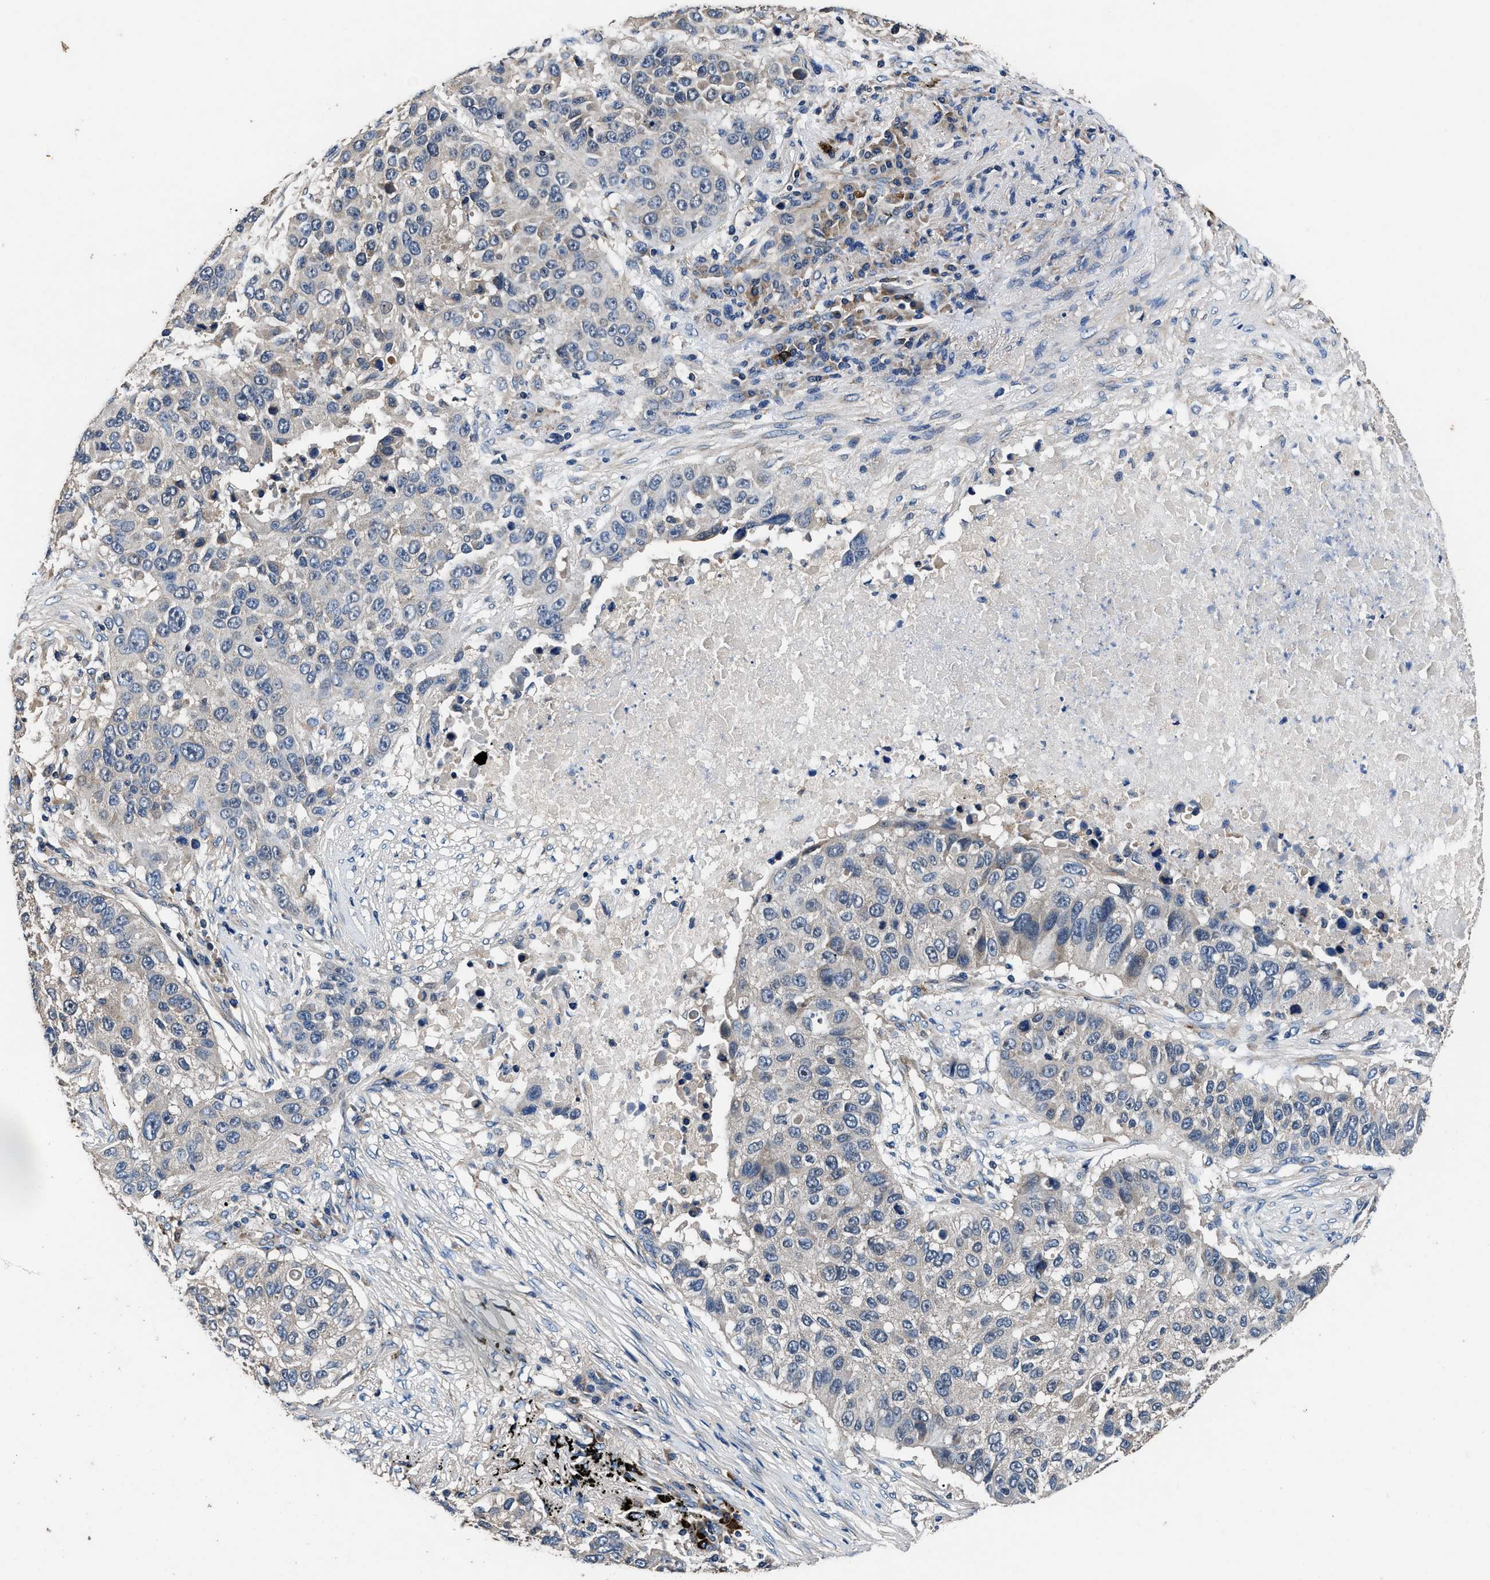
{"staining": {"intensity": "negative", "quantity": "none", "location": "none"}, "tissue": "lung cancer", "cell_type": "Tumor cells", "image_type": "cancer", "snomed": [{"axis": "morphology", "description": "Squamous cell carcinoma, NOS"}, {"axis": "topography", "description": "Lung"}], "caption": "There is no significant staining in tumor cells of lung cancer (squamous cell carcinoma).", "gene": "DHRS7B", "patient": {"sex": "male", "age": 57}}